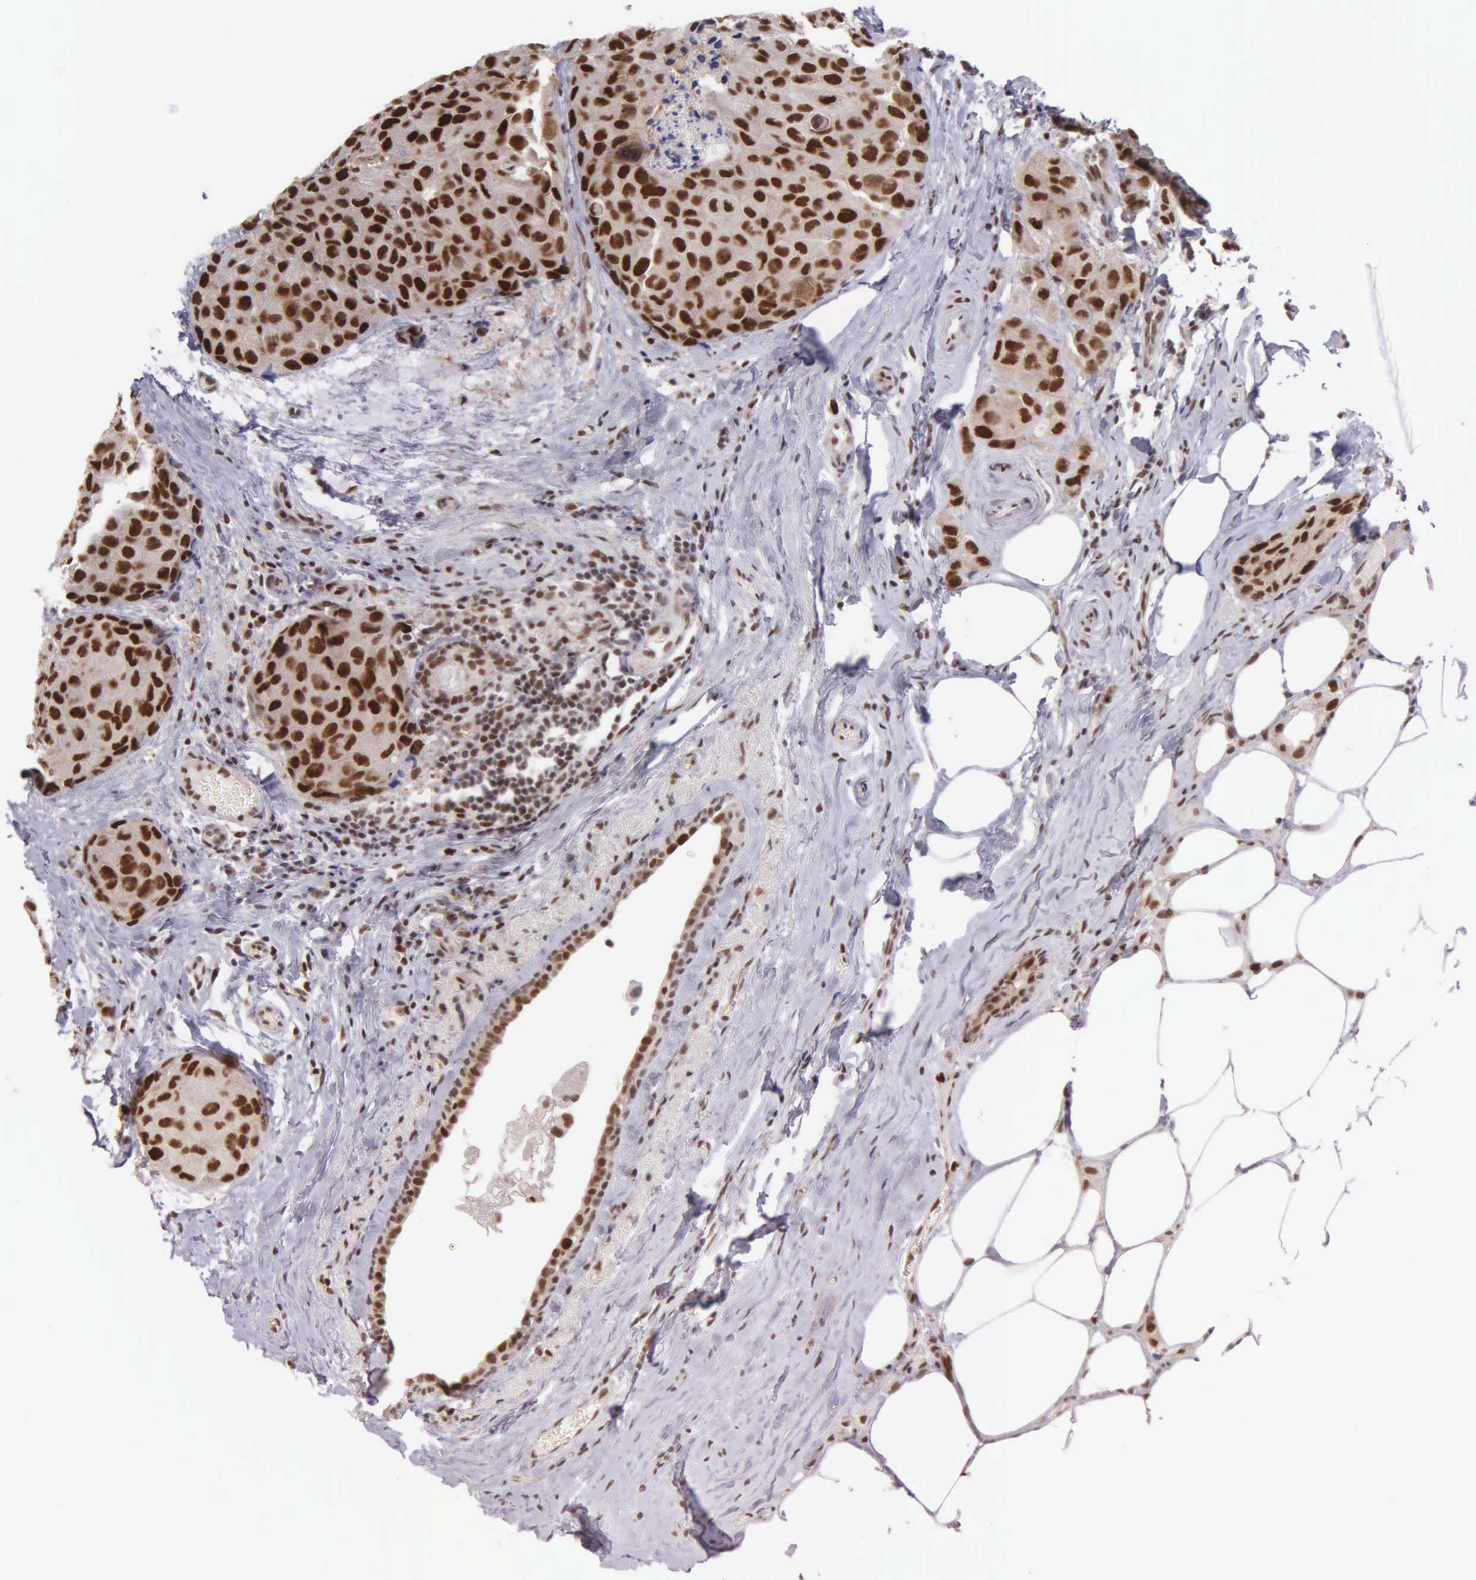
{"staining": {"intensity": "strong", "quantity": ">75%", "location": "cytoplasmic/membranous,nuclear"}, "tissue": "breast cancer", "cell_type": "Tumor cells", "image_type": "cancer", "snomed": [{"axis": "morphology", "description": "Duct carcinoma"}, {"axis": "topography", "description": "Breast"}], "caption": "Immunohistochemistry (IHC) of intraductal carcinoma (breast) reveals high levels of strong cytoplasmic/membranous and nuclear expression in approximately >75% of tumor cells. (DAB (3,3'-diaminobenzidine) = brown stain, brightfield microscopy at high magnification).", "gene": "UBR7", "patient": {"sex": "female", "age": 68}}